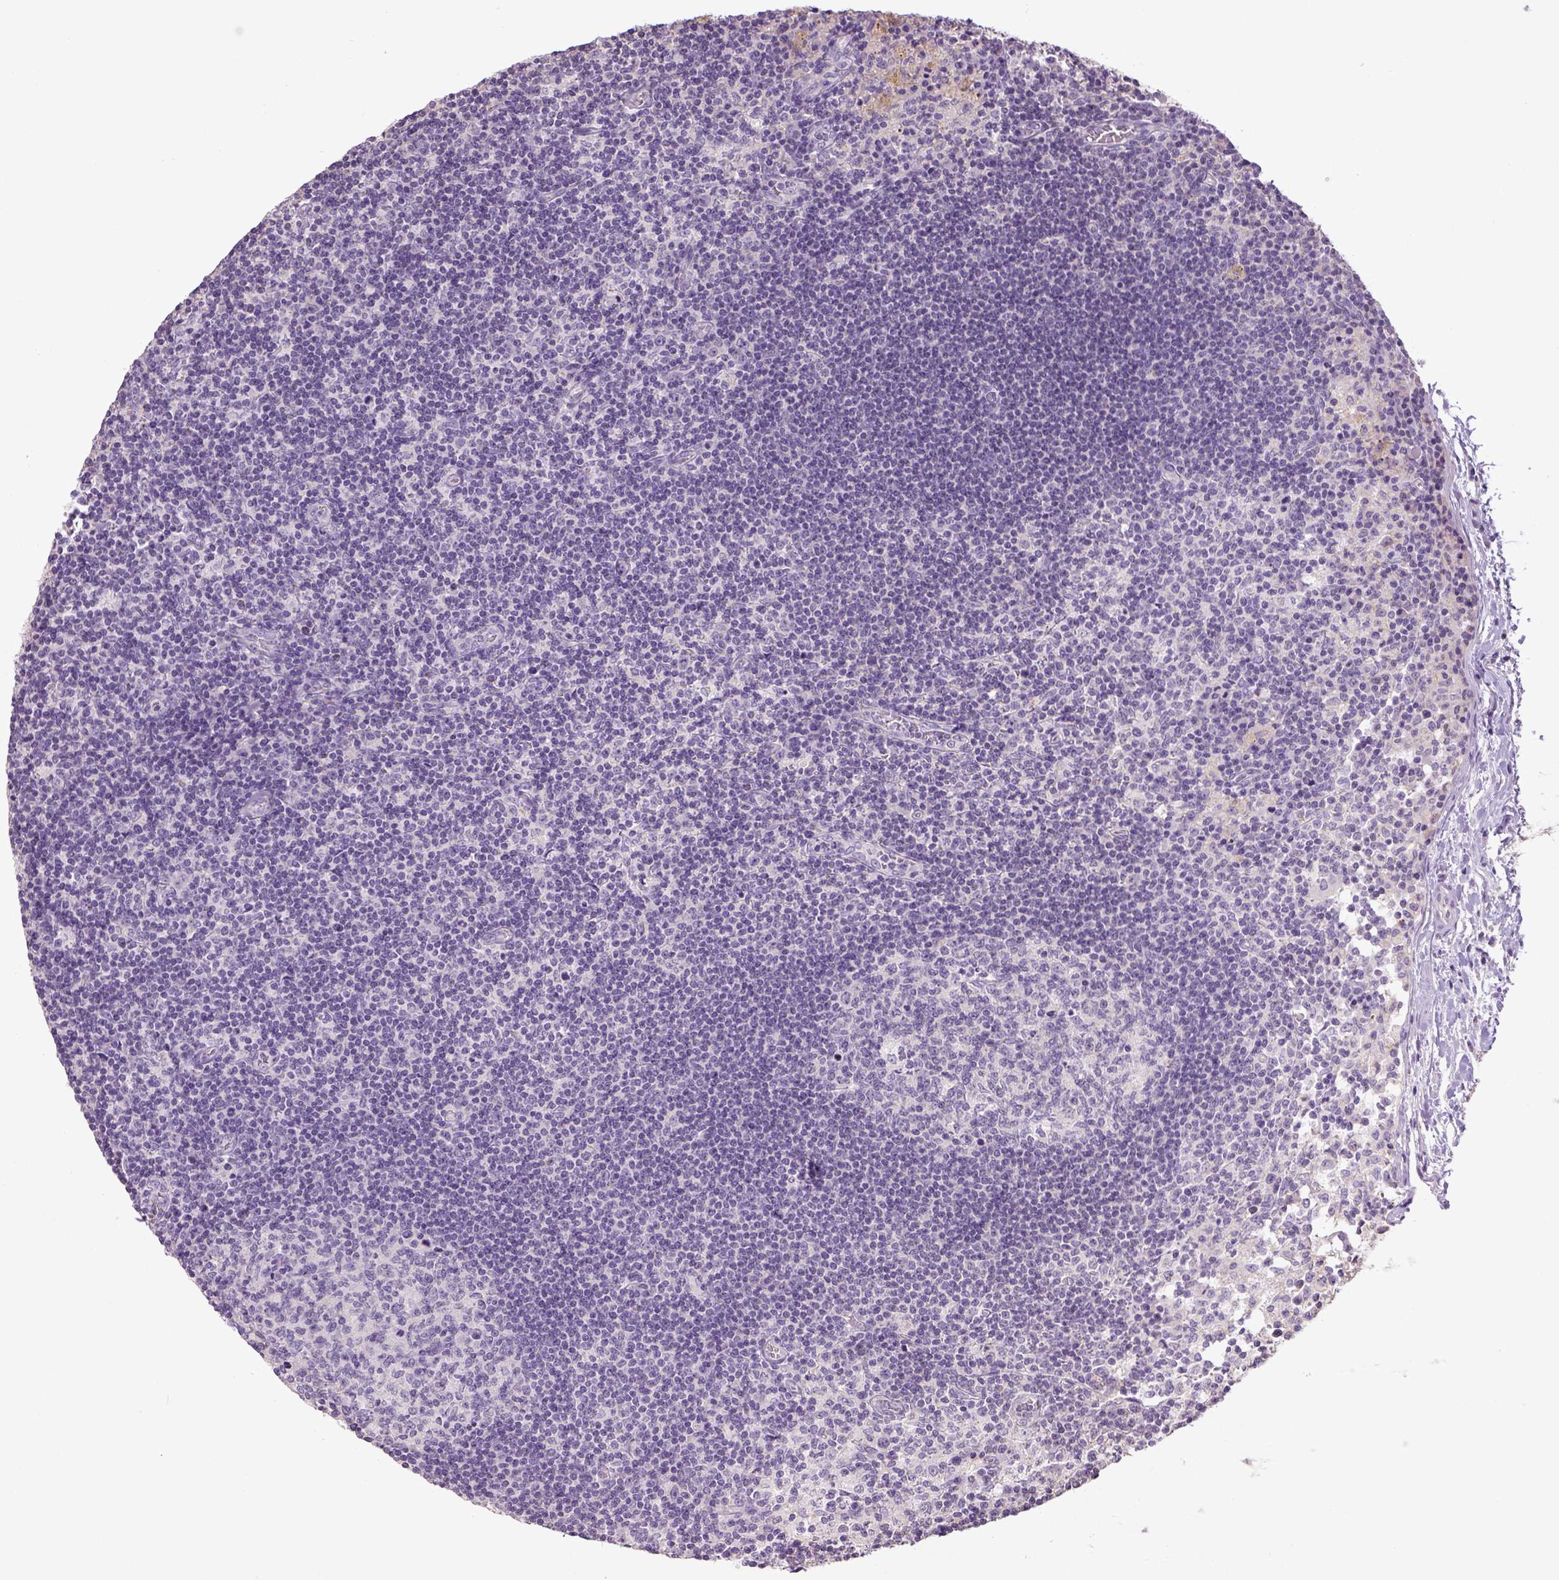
{"staining": {"intensity": "negative", "quantity": "none", "location": "none"}, "tissue": "lymph node", "cell_type": "Germinal center cells", "image_type": "normal", "snomed": [{"axis": "morphology", "description": "Normal tissue, NOS"}, {"axis": "topography", "description": "Lymph node"}], "caption": "An immunohistochemistry (IHC) histopathology image of normal lymph node is shown. There is no staining in germinal center cells of lymph node.", "gene": "LGSN", "patient": {"sex": "female", "age": 72}}